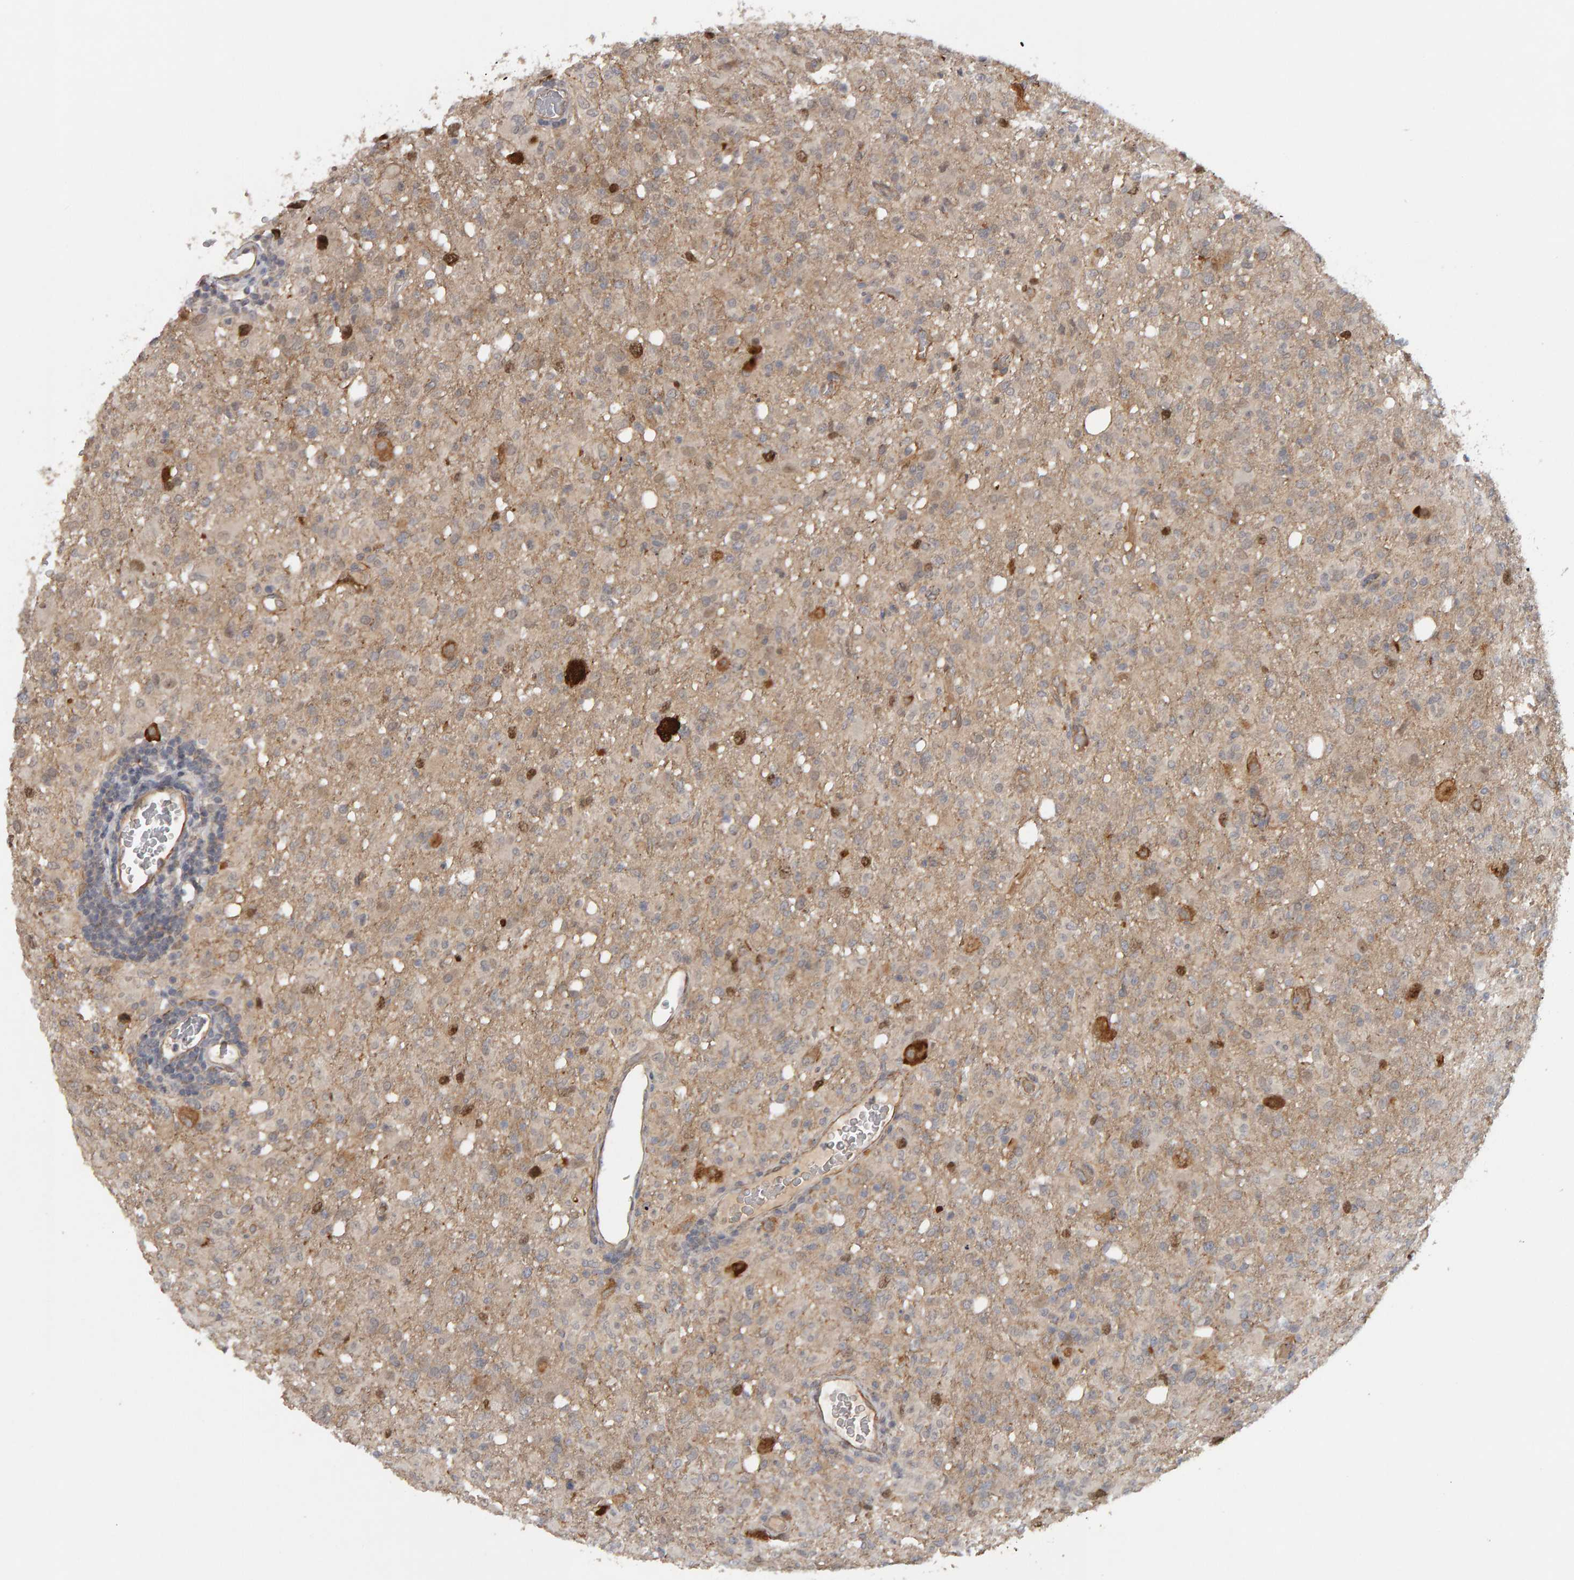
{"staining": {"intensity": "moderate", "quantity": "<25%", "location": "nuclear"}, "tissue": "glioma", "cell_type": "Tumor cells", "image_type": "cancer", "snomed": [{"axis": "morphology", "description": "Glioma, malignant, High grade"}, {"axis": "topography", "description": "Brain"}], "caption": "A brown stain labels moderate nuclear positivity of a protein in glioma tumor cells. (IHC, brightfield microscopy, high magnification).", "gene": "CDCA5", "patient": {"sex": "female", "age": 57}}